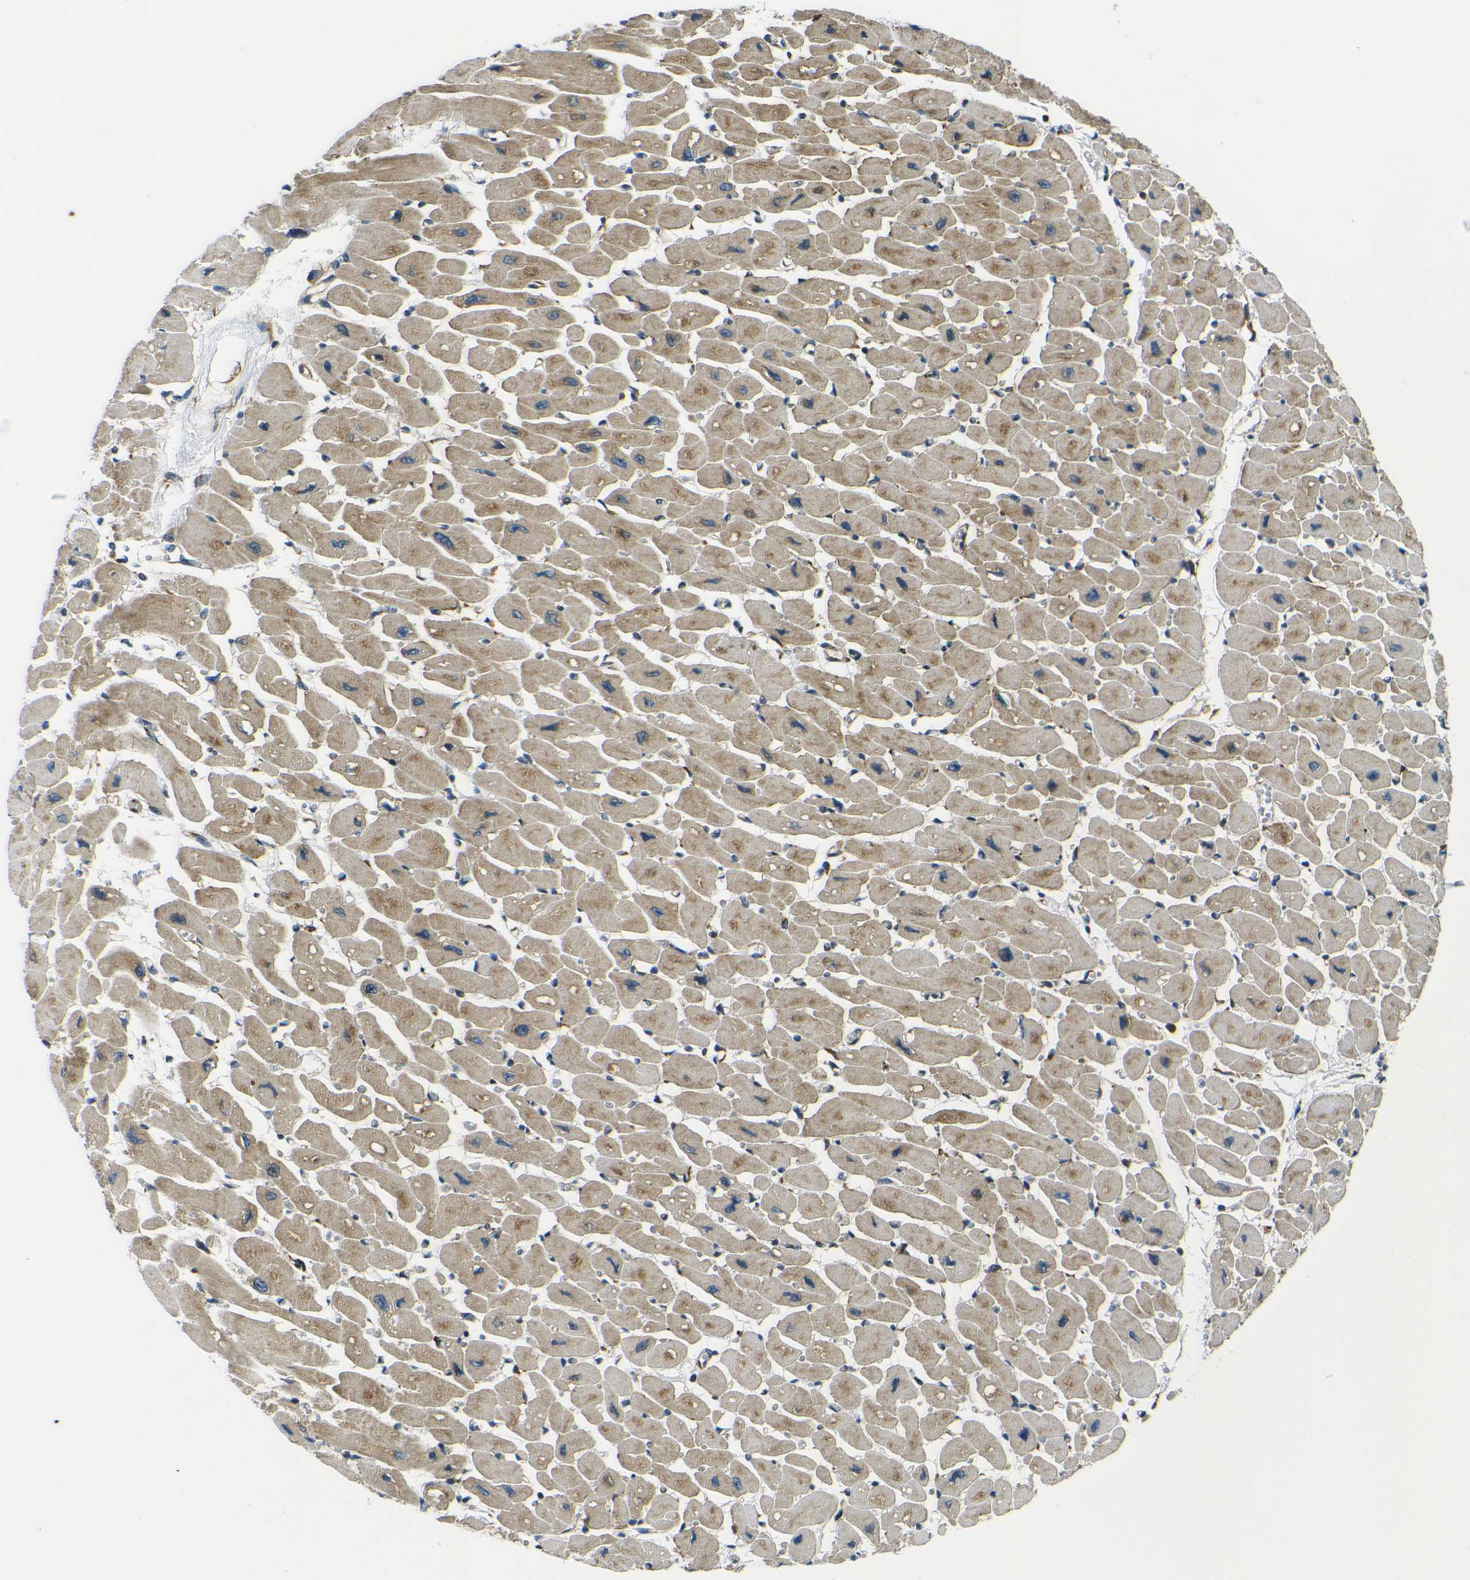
{"staining": {"intensity": "moderate", "quantity": ">75%", "location": "cytoplasmic/membranous"}, "tissue": "heart muscle", "cell_type": "Cardiomyocytes", "image_type": "normal", "snomed": [{"axis": "morphology", "description": "Normal tissue, NOS"}, {"axis": "topography", "description": "Heart"}], "caption": "Unremarkable heart muscle was stained to show a protein in brown. There is medium levels of moderate cytoplasmic/membranous staining in approximately >75% of cardiomyocytes.", "gene": "RPSA", "patient": {"sex": "female", "age": 54}}